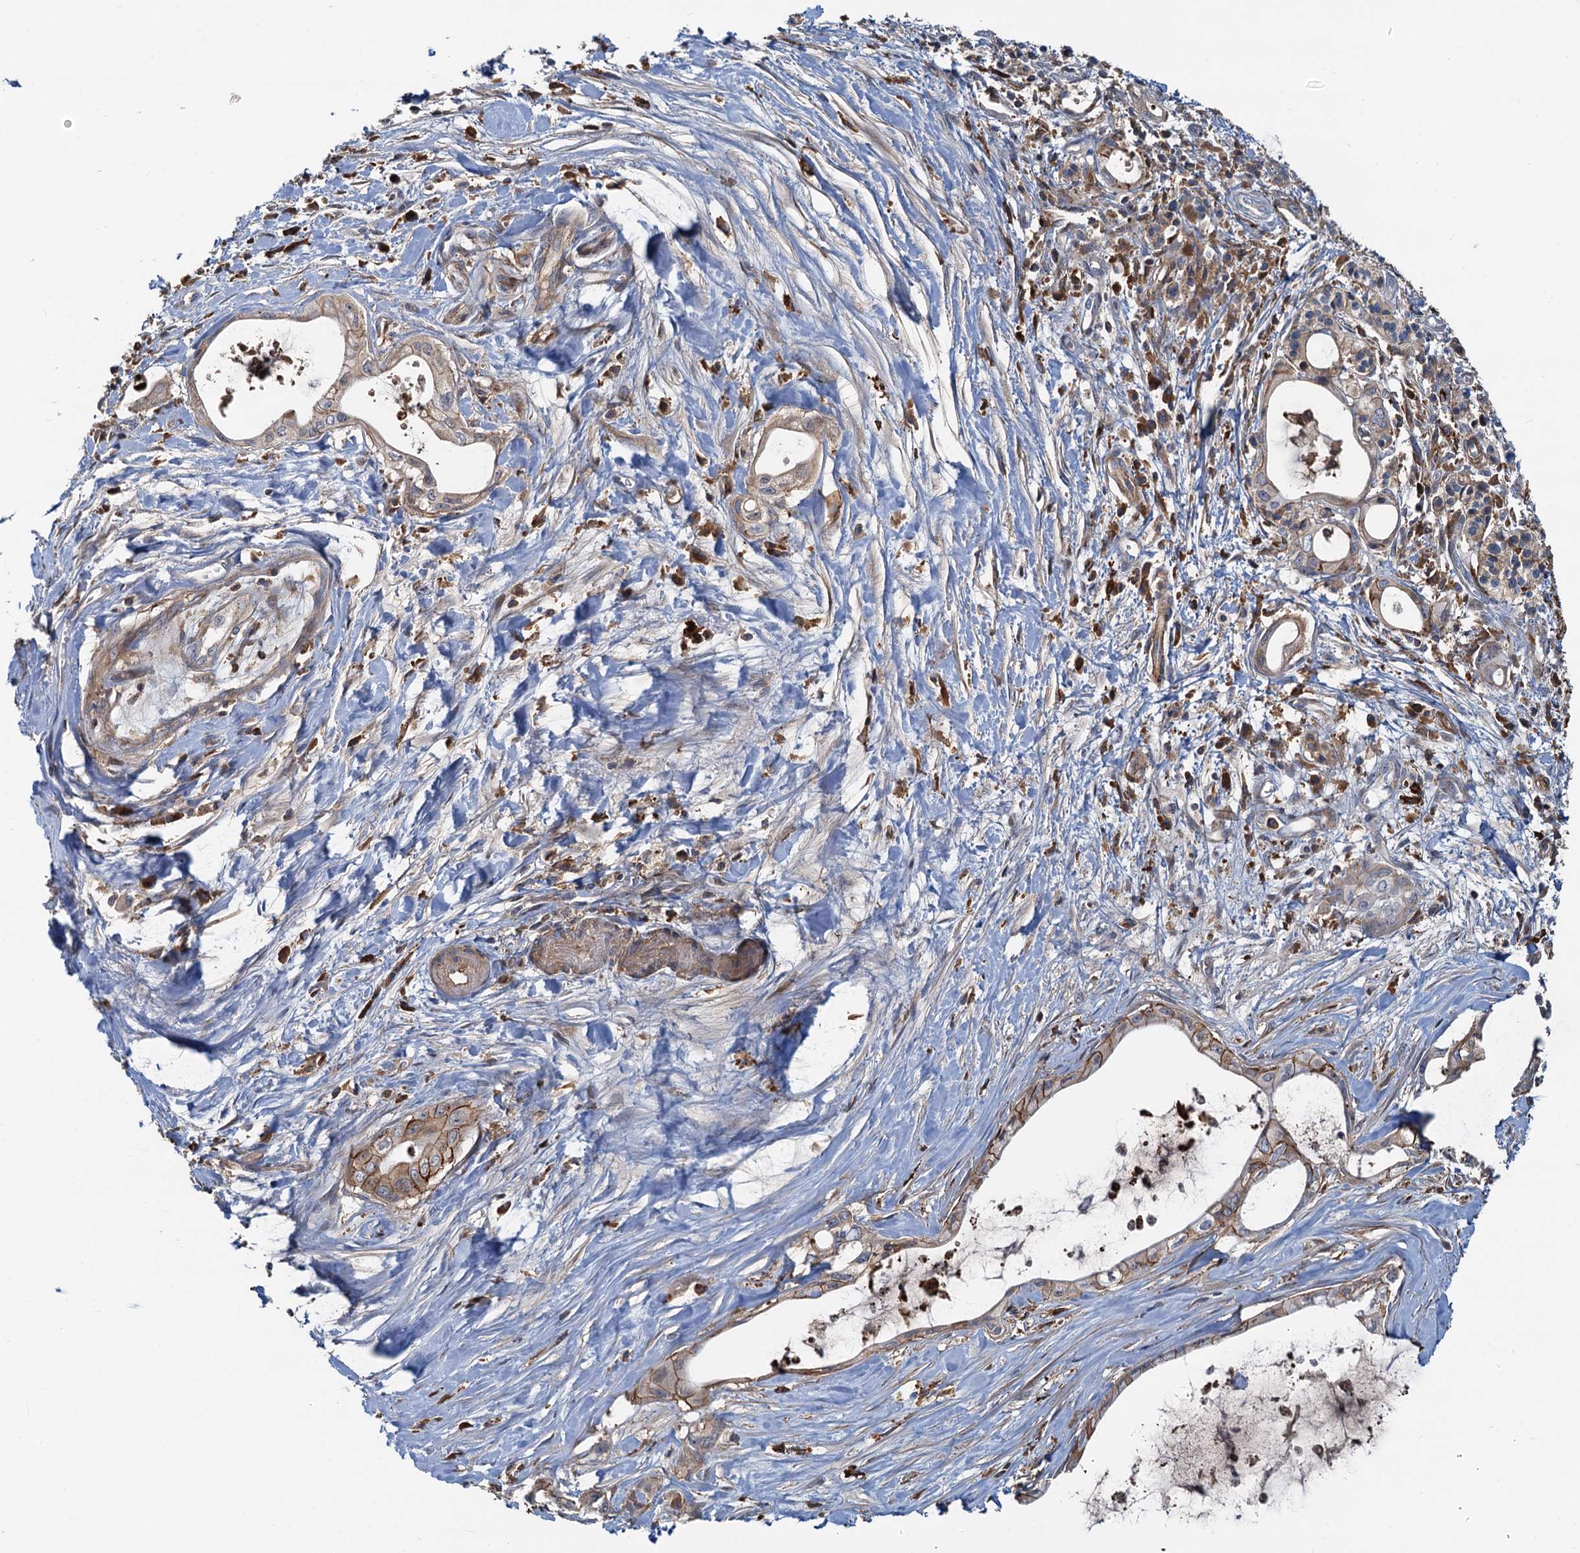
{"staining": {"intensity": "moderate", "quantity": "25%-75%", "location": "cytoplasmic/membranous"}, "tissue": "pancreatic cancer", "cell_type": "Tumor cells", "image_type": "cancer", "snomed": [{"axis": "morphology", "description": "Adenocarcinoma, NOS"}, {"axis": "topography", "description": "Pancreas"}], "caption": "Tumor cells exhibit medium levels of moderate cytoplasmic/membranous positivity in approximately 25%-75% of cells in human adenocarcinoma (pancreatic). The protein of interest is stained brown, and the nuclei are stained in blue (DAB IHC with brightfield microscopy, high magnification).", "gene": "LNX2", "patient": {"sex": "male", "age": 72}}